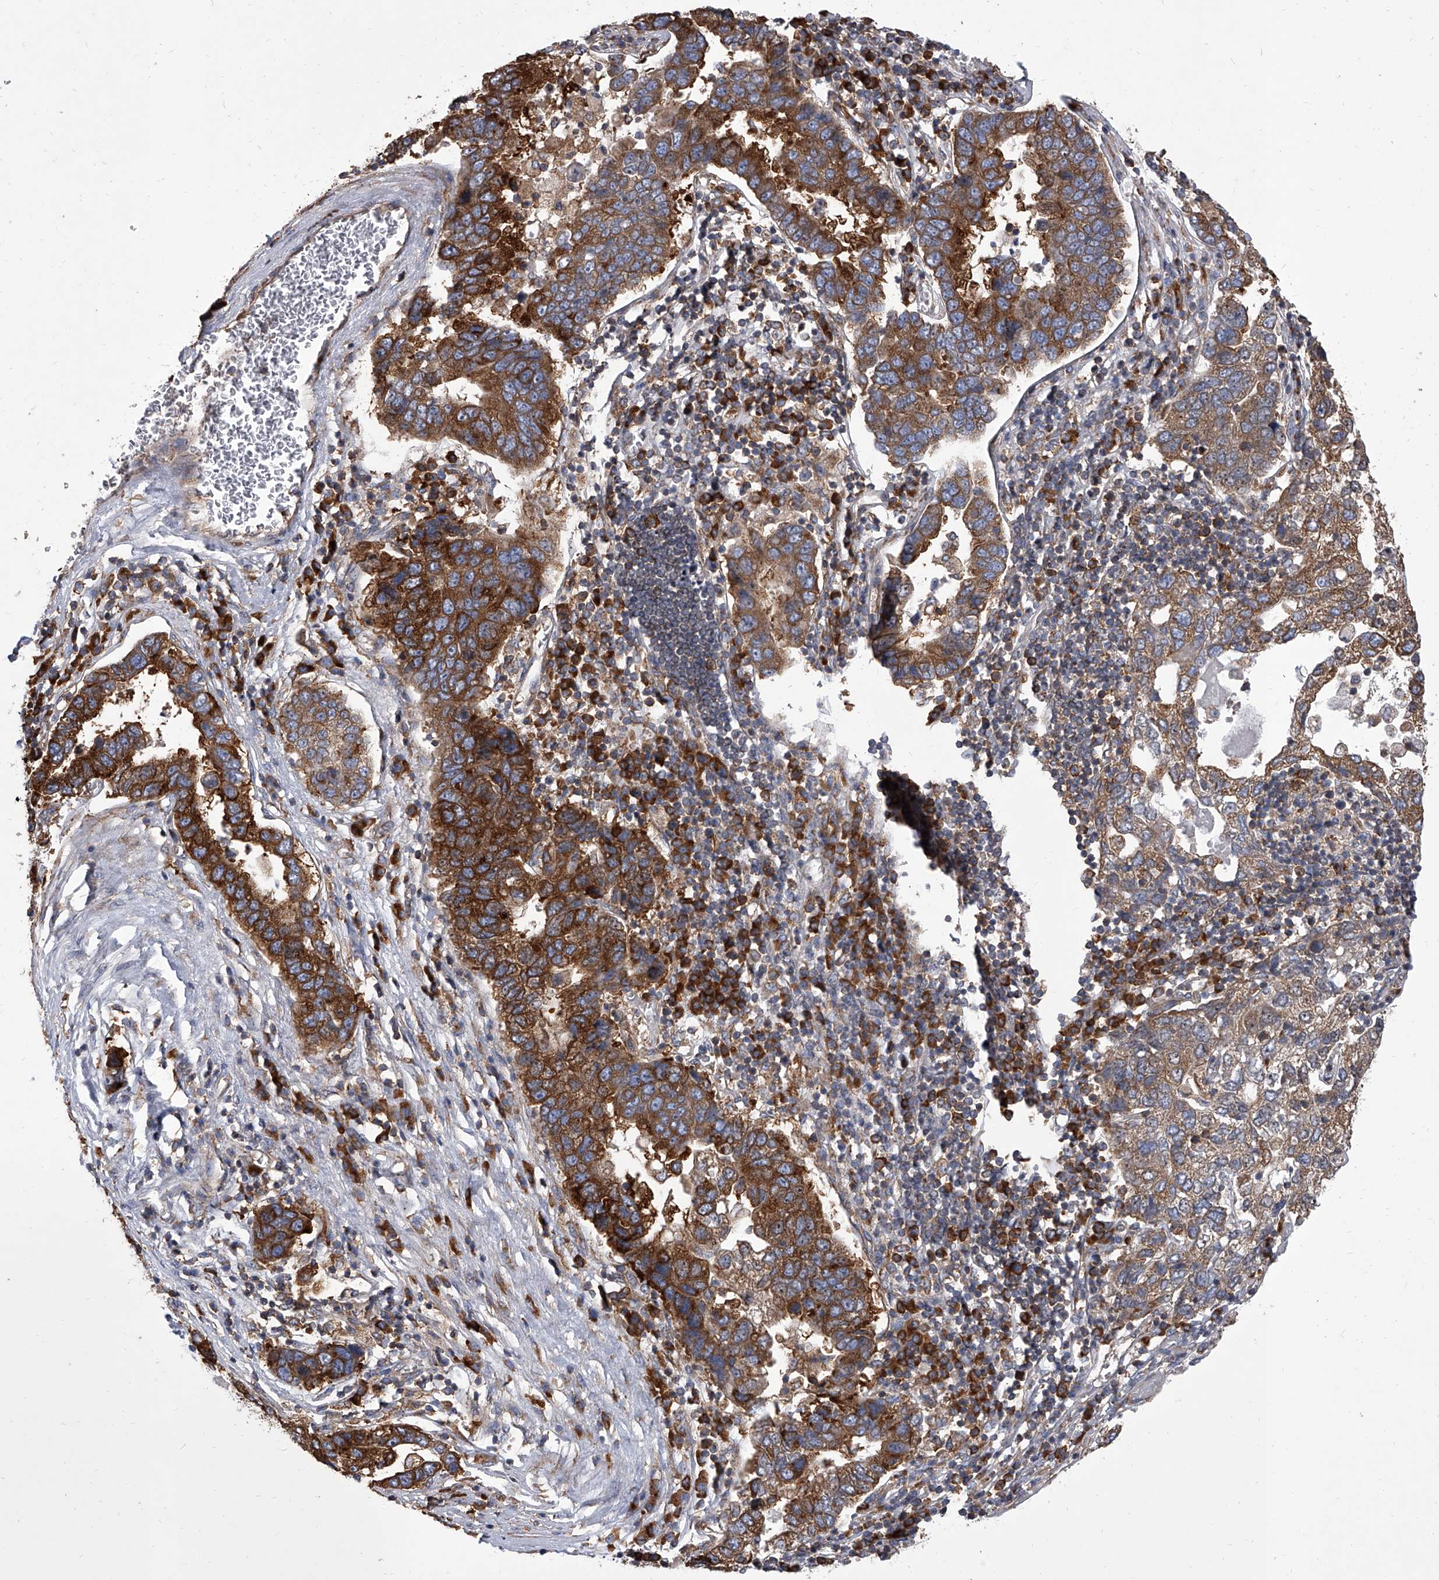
{"staining": {"intensity": "strong", "quantity": "25%-75%", "location": "cytoplasmic/membranous"}, "tissue": "pancreatic cancer", "cell_type": "Tumor cells", "image_type": "cancer", "snomed": [{"axis": "morphology", "description": "Adenocarcinoma, NOS"}, {"axis": "topography", "description": "Pancreas"}], "caption": "IHC staining of adenocarcinoma (pancreatic), which reveals high levels of strong cytoplasmic/membranous expression in about 25%-75% of tumor cells indicating strong cytoplasmic/membranous protein positivity. The staining was performed using DAB (3,3'-diaminobenzidine) (brown) for protein detection and nuclei were counterstained in hematoxylin (blue).", "gene": "EIF2S2", "patient": {"sex": "female", "age": 61}}